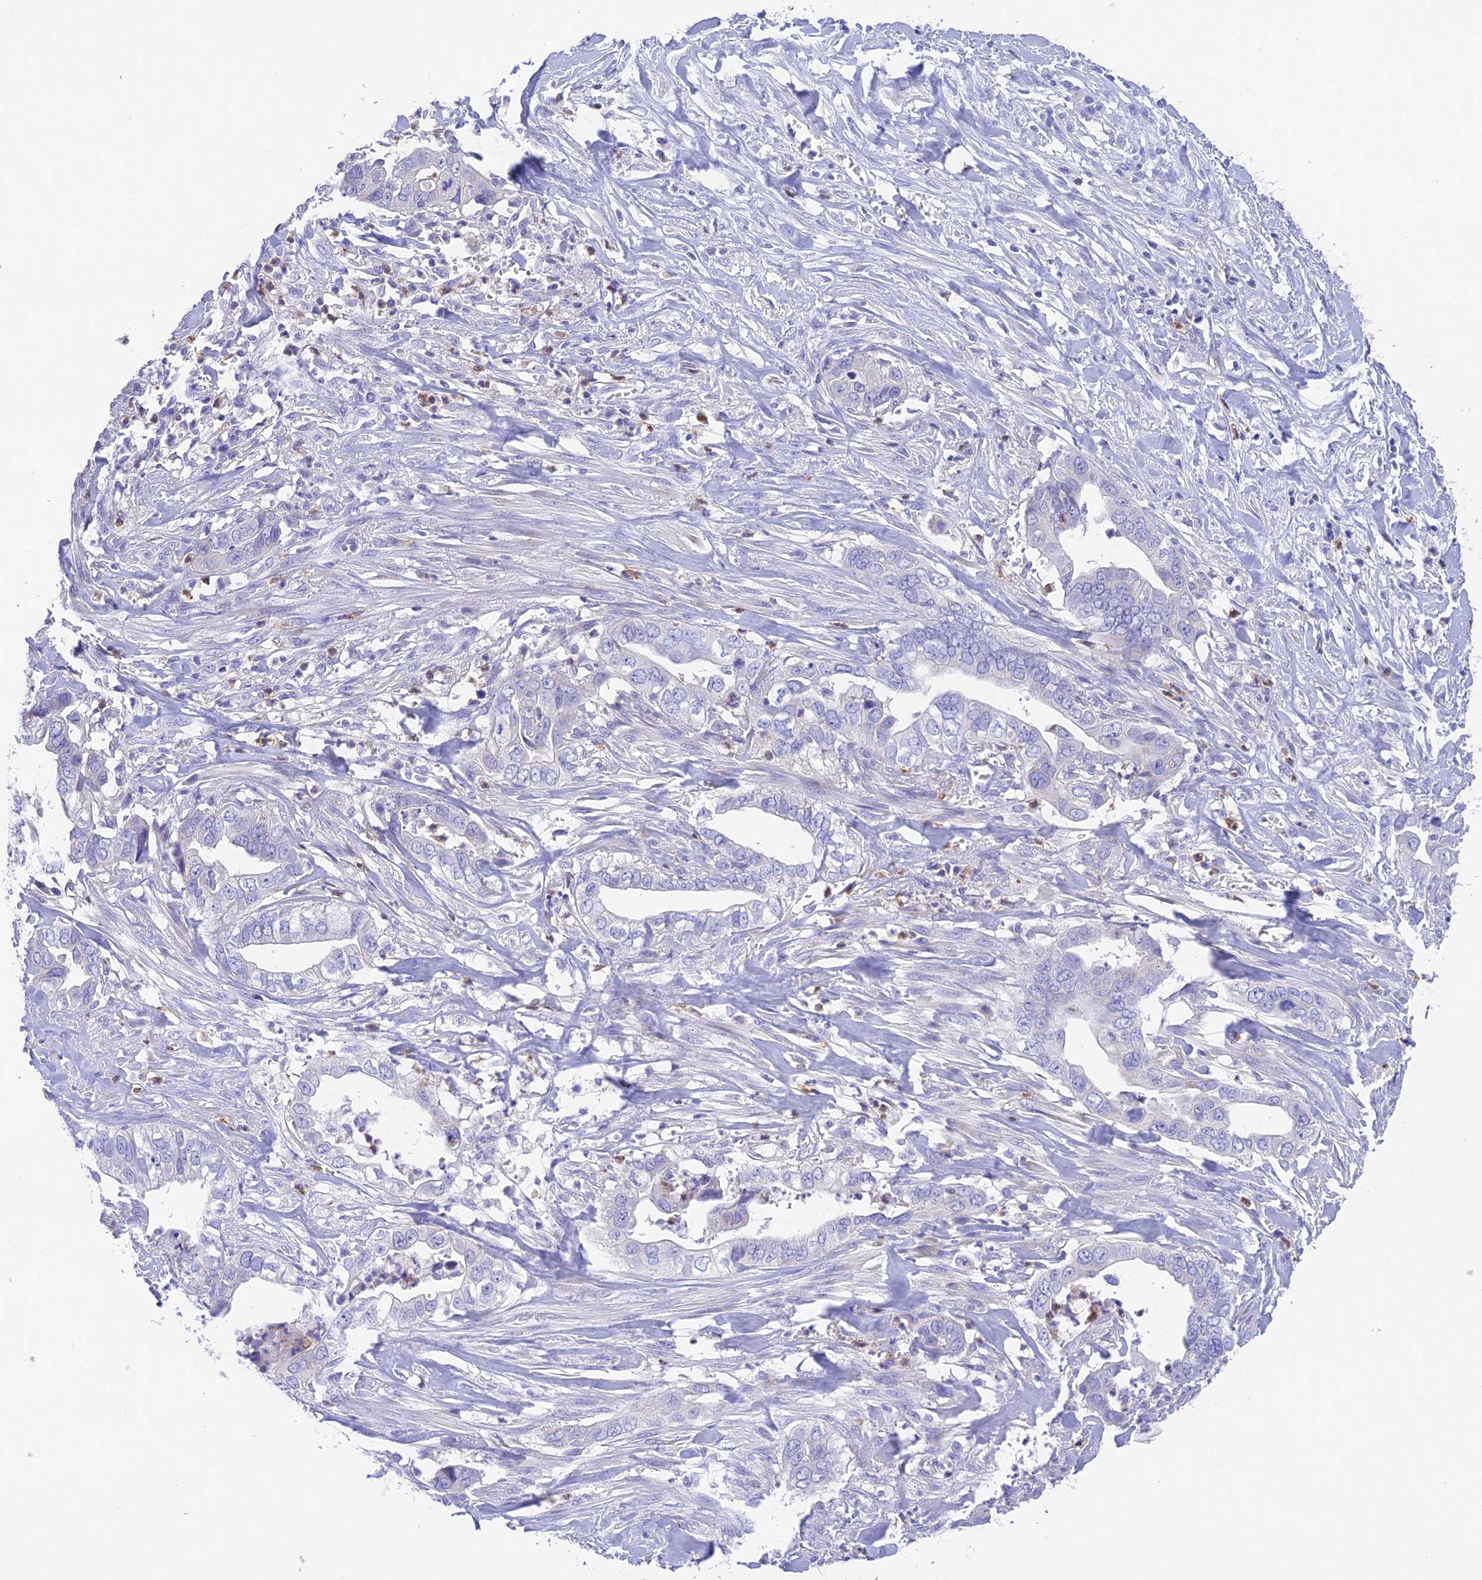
{"staining": {"intensity": "negative", "quantity": "none", "location": "none"}, "tissue": "liver cancer", "cell_type": "Tumor cells", "image_type": "cancer", "snomed": [{"axis": "morphology", "description": "Cholangiocarcinoma"}, {"axis": "topography", "description": "Liver"}], "caption": "The micrograph reveals no significant staining in tumor cells of cholangiocarcinoma (liver).", "gene": "KIAA0408", "patient": {"sex": "female", "age": 79}}